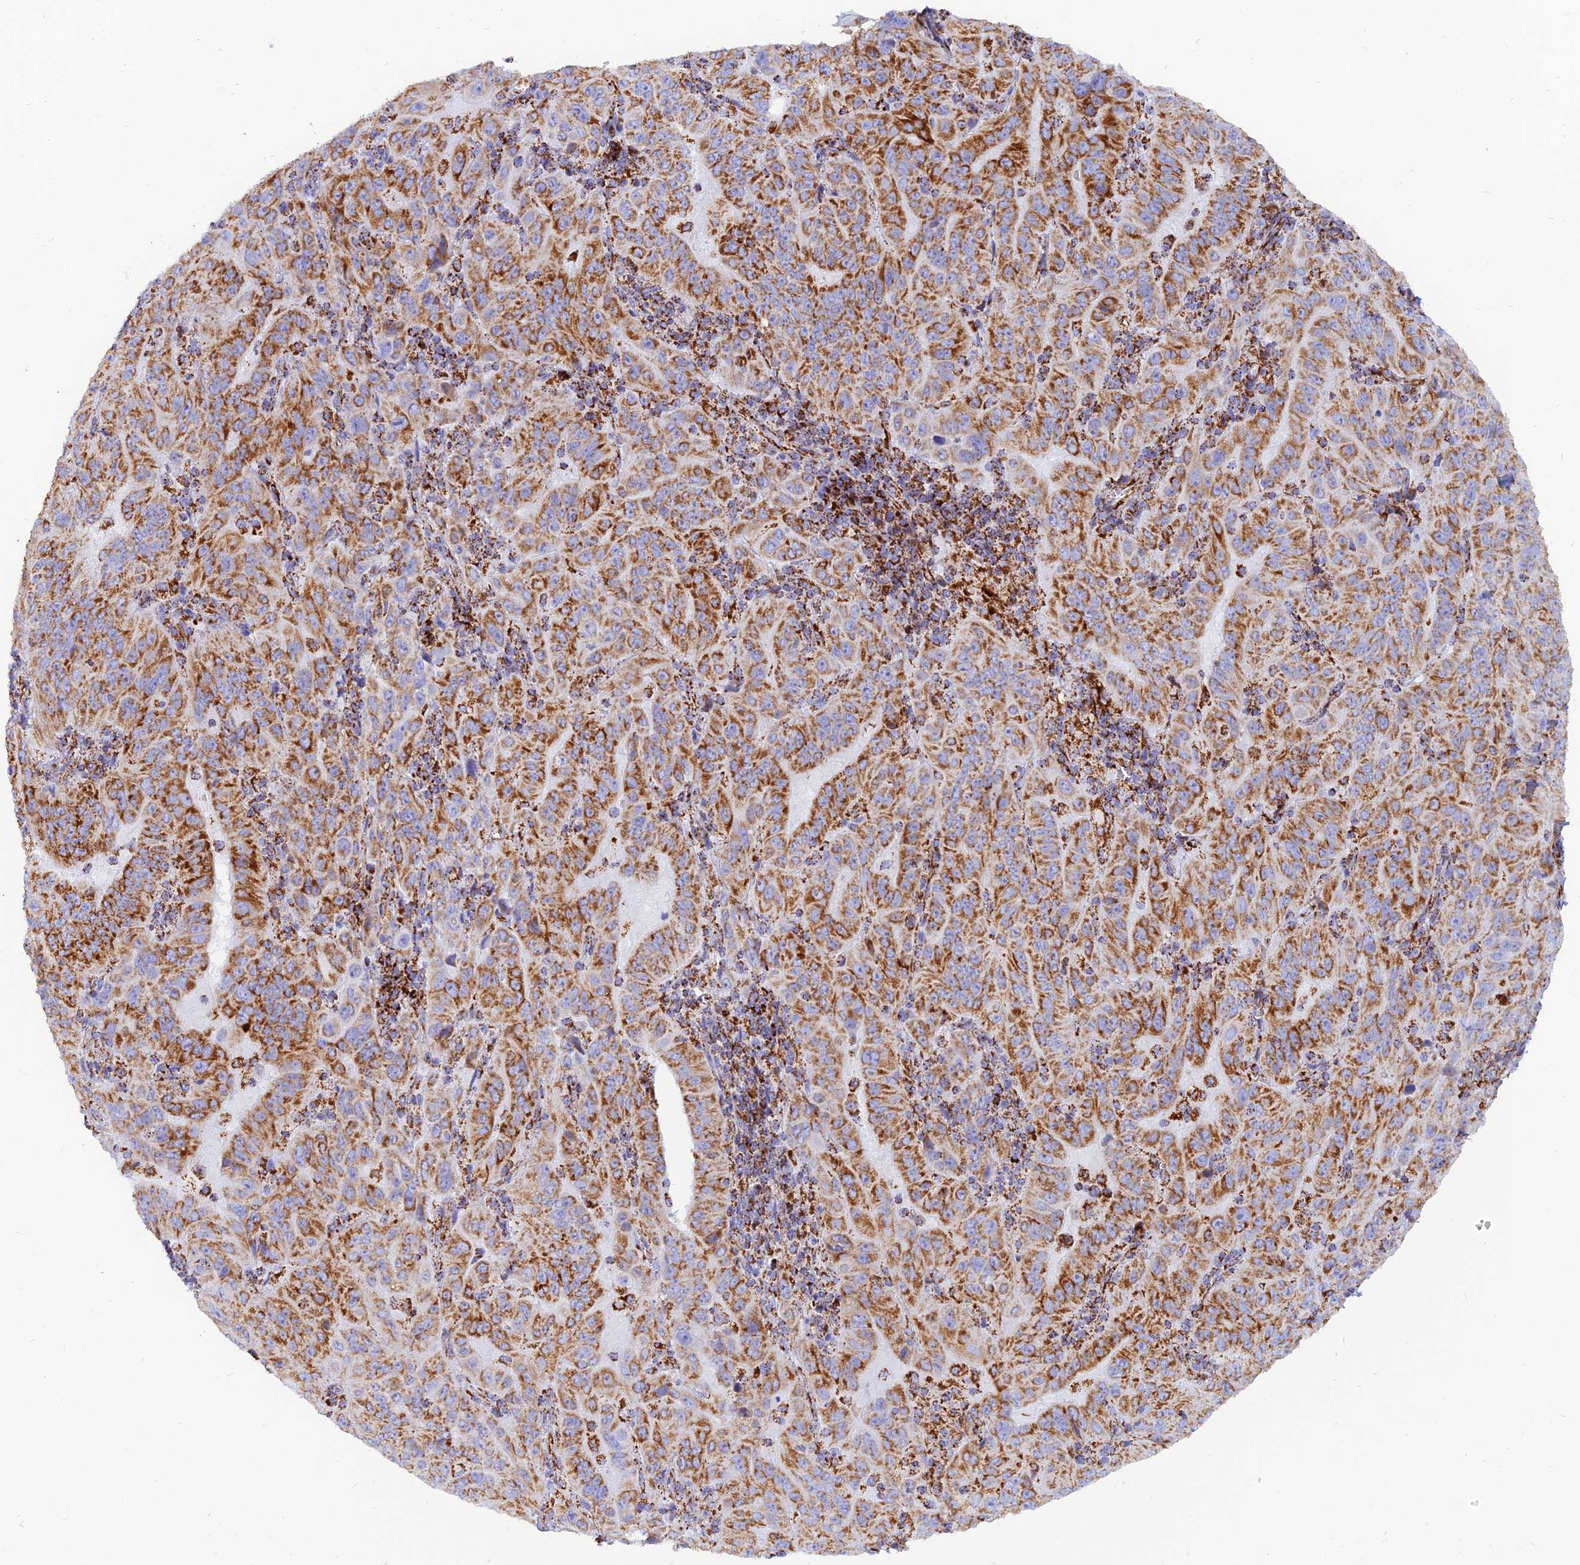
{"staining": {"intensity": "moderate", "quantity": ">75%", "location": "cytoplasmic/membranous"}, "tissue": "pancreatic cancer", "cell_type": "Tumor cells", "image_type": "cancer", "snomed": [{"axis": "morphology", "description": "Adenocarcinoma, NOS"}, {"axis": "topography", "description": "Pancreas"}], "caption": "IHC of pancreatic adenocarcinoma displays medium levels of moderate cytoplasmic/membranous positivity in about >75% of tumor cells. Immunohistochemistry (ihc) stains the protein in brown and the nuclei are stained blue.", "gene": "NDUFB6", "patient": {"sex": "male", "age": 63}}